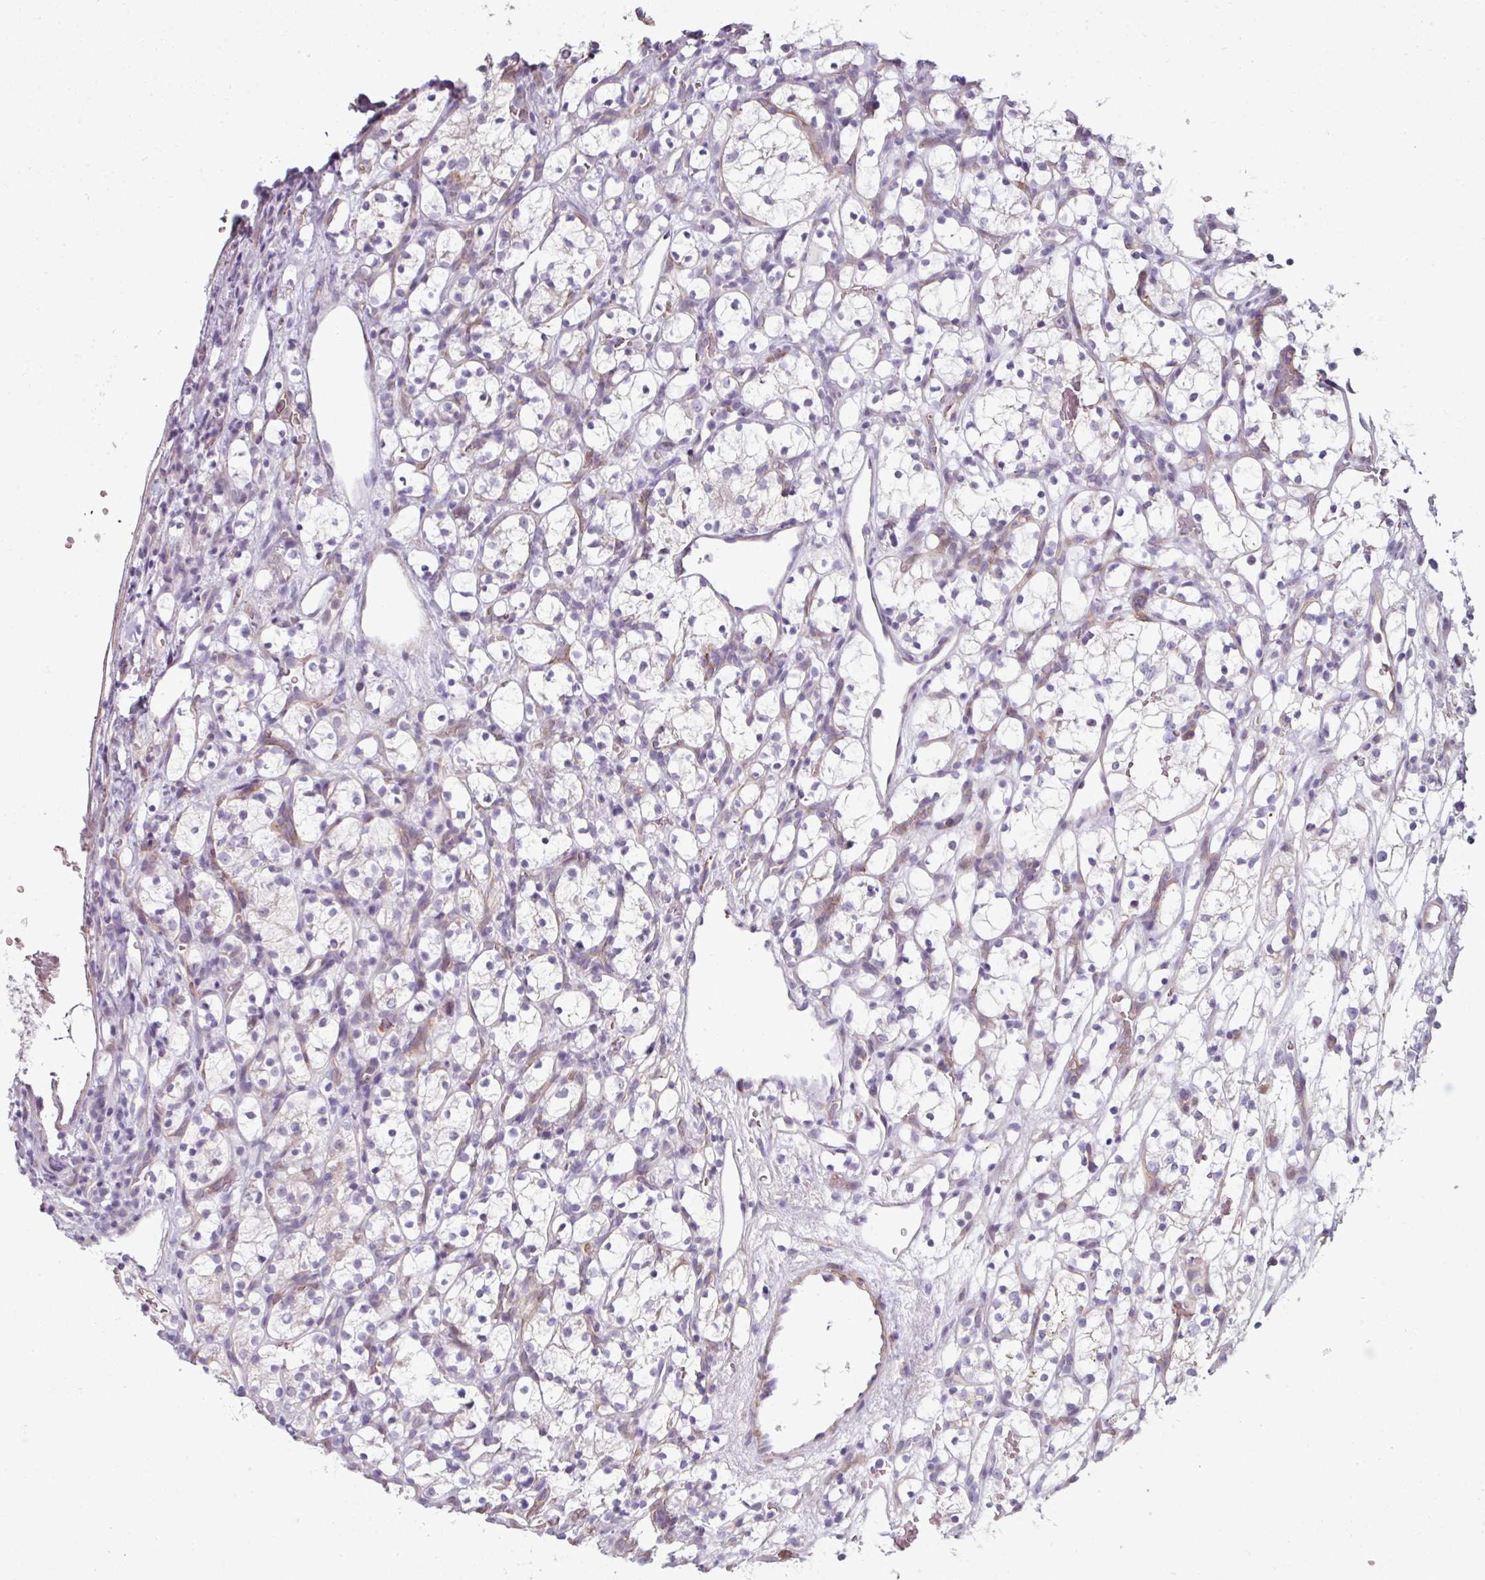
{"staining": {"intensity": "negative", "quantity": "none", "location": "none"}, "tissue": "renal cancer", "cell_type": "Tumor cells", "image_type": "cancer", "snomed": [{"axis": "morphology", "description": "Adenocarcinoma, NOS"}, {"axis": "topography", "description": "Kidney"}], "caption": "The immunohistochemistry micrograph has no significant positivity in tumor cells of renal cancer tissue. (Stains: DAB (3,3'-diaminobenzidine) IHC with hematoxylin counter stain, Microscopy: brightfield microscopy at high magnification).", "gene": "FHAD1", "patient": {"sex": "female", "age": 69}}